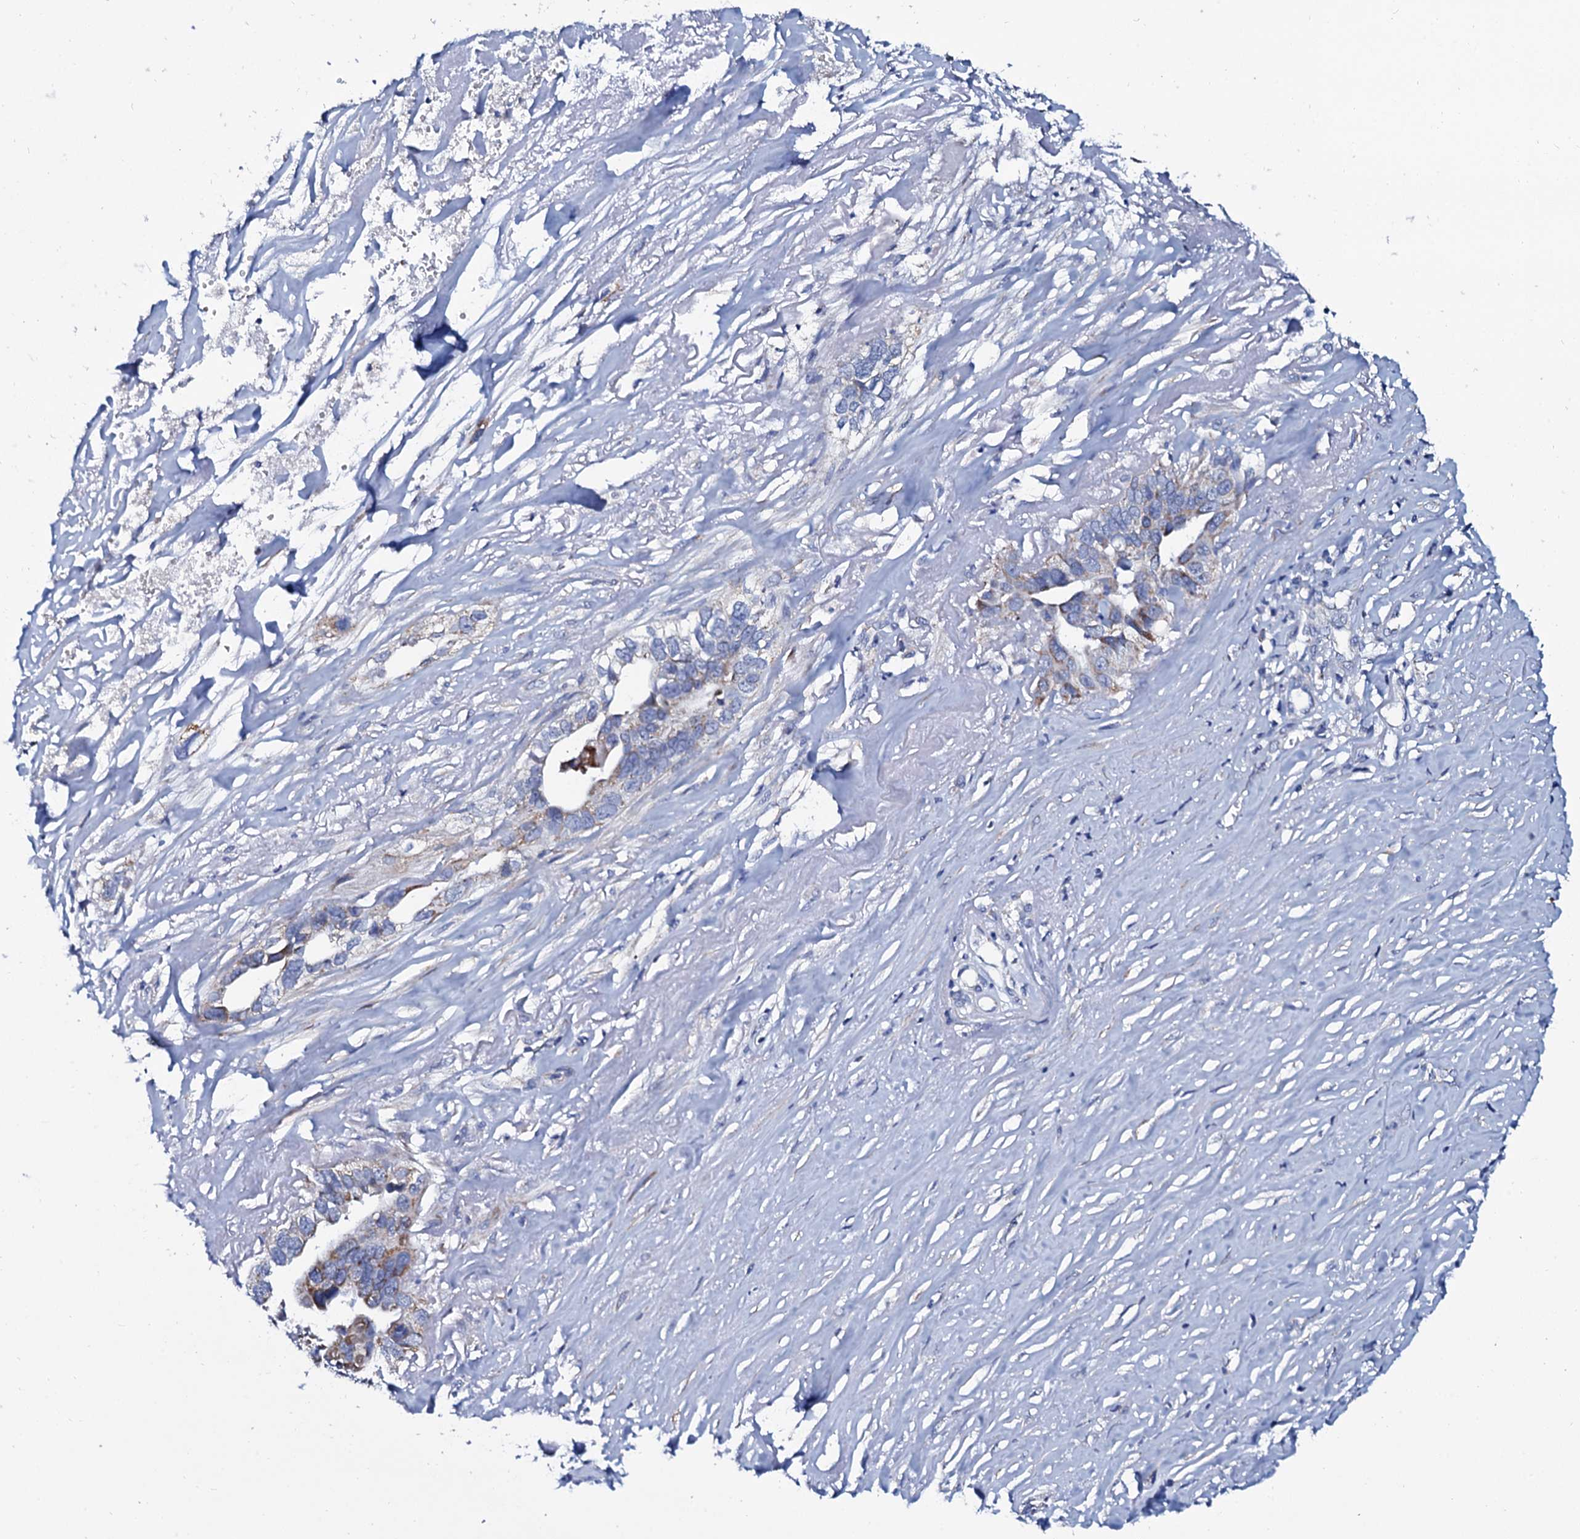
{"staining": {"intensity": "negative", "quantity": "none", "location": "none"}, "tissue": "liver cancer", "cell_type": "Tumor cells", "image_type": "cancer", "snomed": [{"axis": "morphology", "description": "Cholangiocarcinoma"}, {"axis": "topography", "description": "Liver"}], "caption": "High power microscopy histopathology image of an immunohistochemistry micrograph of cholangiocarcinoma (liver), revealing no significant expression in tumor cells.", "gene": "SLC37A4", "patient": {"sex": "female", "age": 79}}